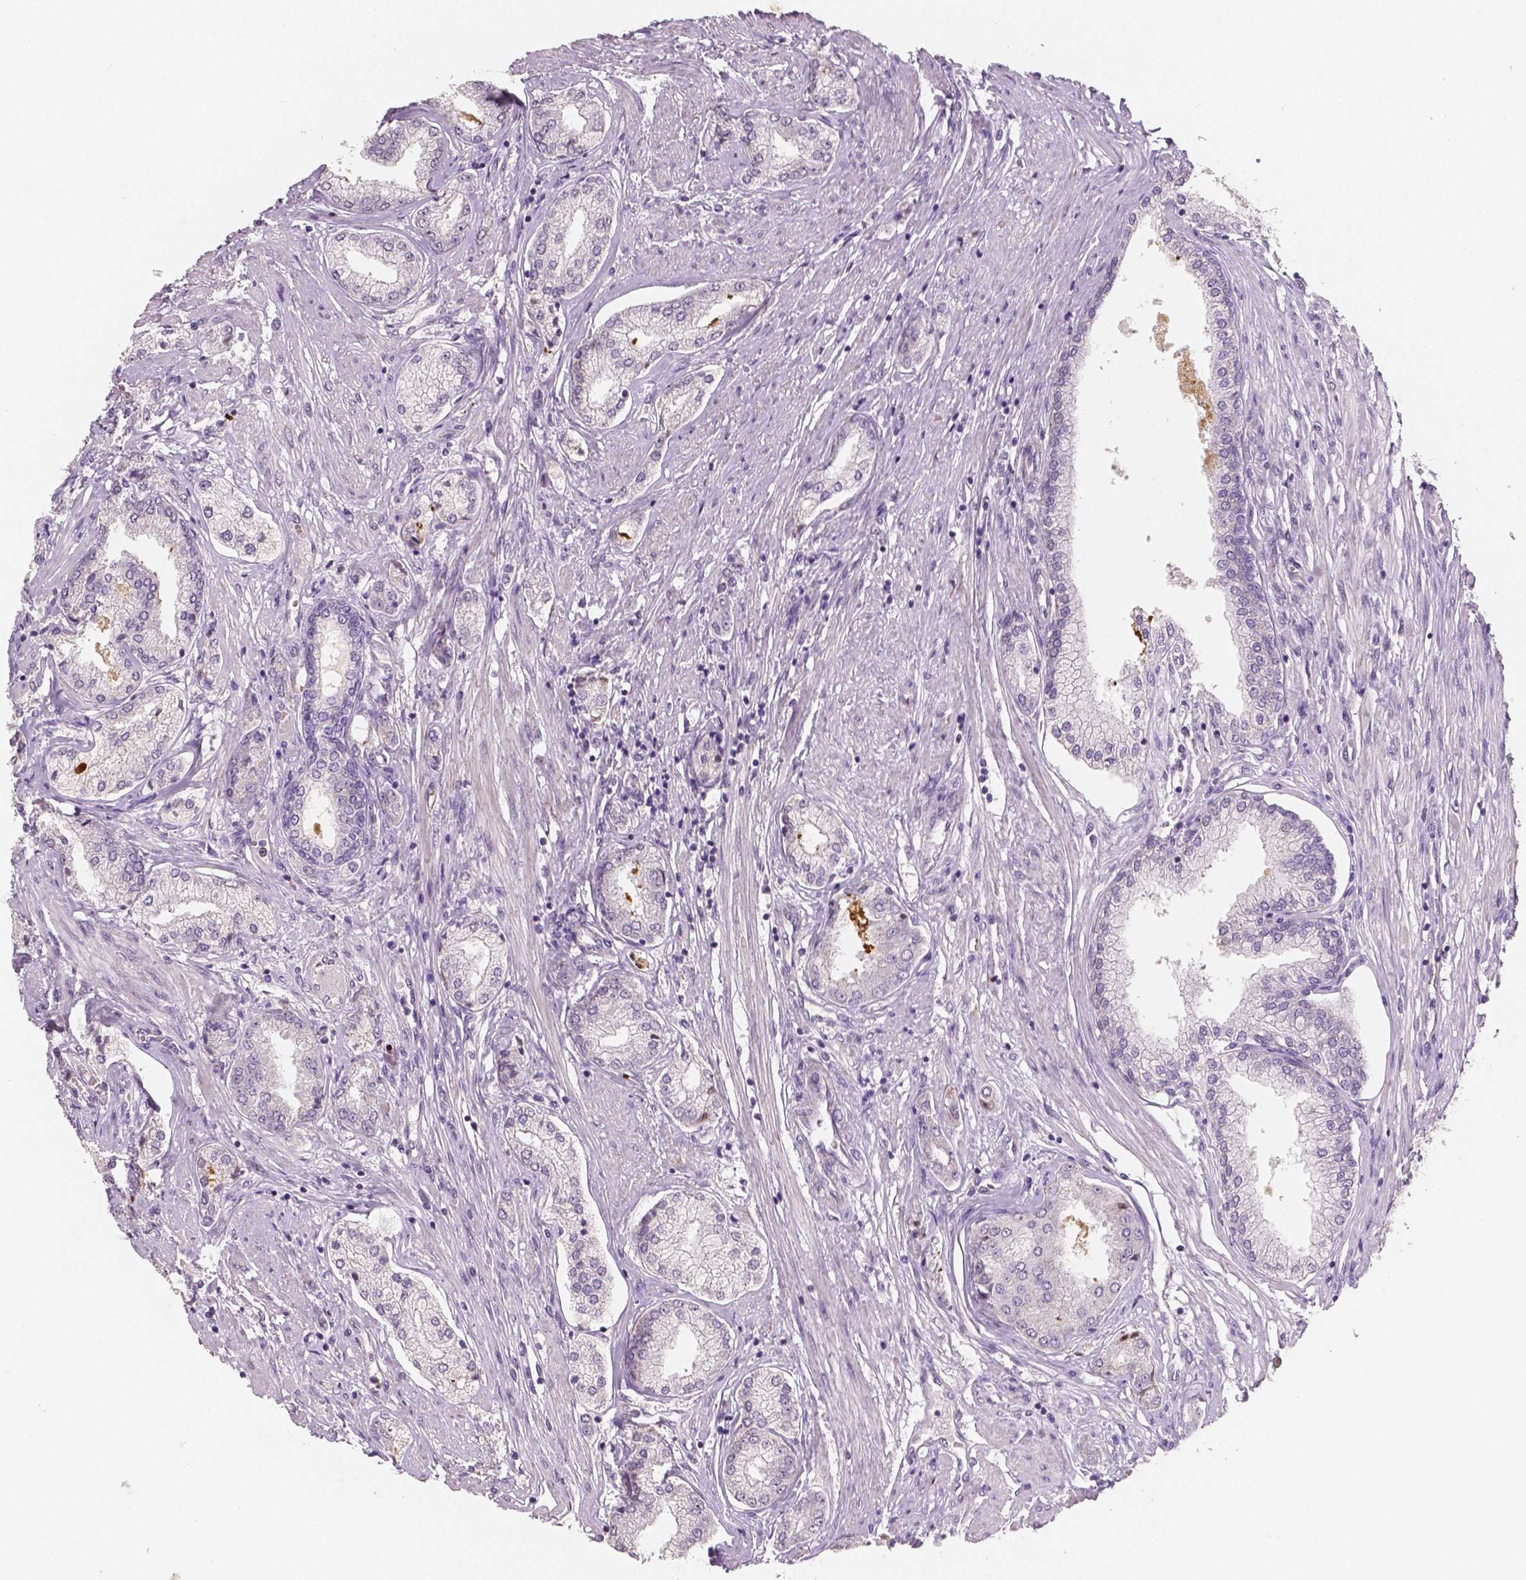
{"staining": {"intensity": "negative", "quantity": "none", "location": "none"}, "tissue": "prostate cancer", "cell_type": "Tumor cells", "image_type": "cancer", "snomed": [{"axis": "morphology", "description": "Adenocarcinoma, NOS"}, {"axis": "topography", "description": "Prostate"}], "caption": "High power microscopy image of an immunohistochemistry (IHC) photomicrograph of prostate adenocarcinoma, revealing no significant staining in tumor cells. The staining was performed using DAB to visualize the protein expression in brown, while the nuclei were stained in blue with hematoxylin (Magnification: 20x).", "gene": "APOA4", "patient": {"sex": "male", "age": 63}}